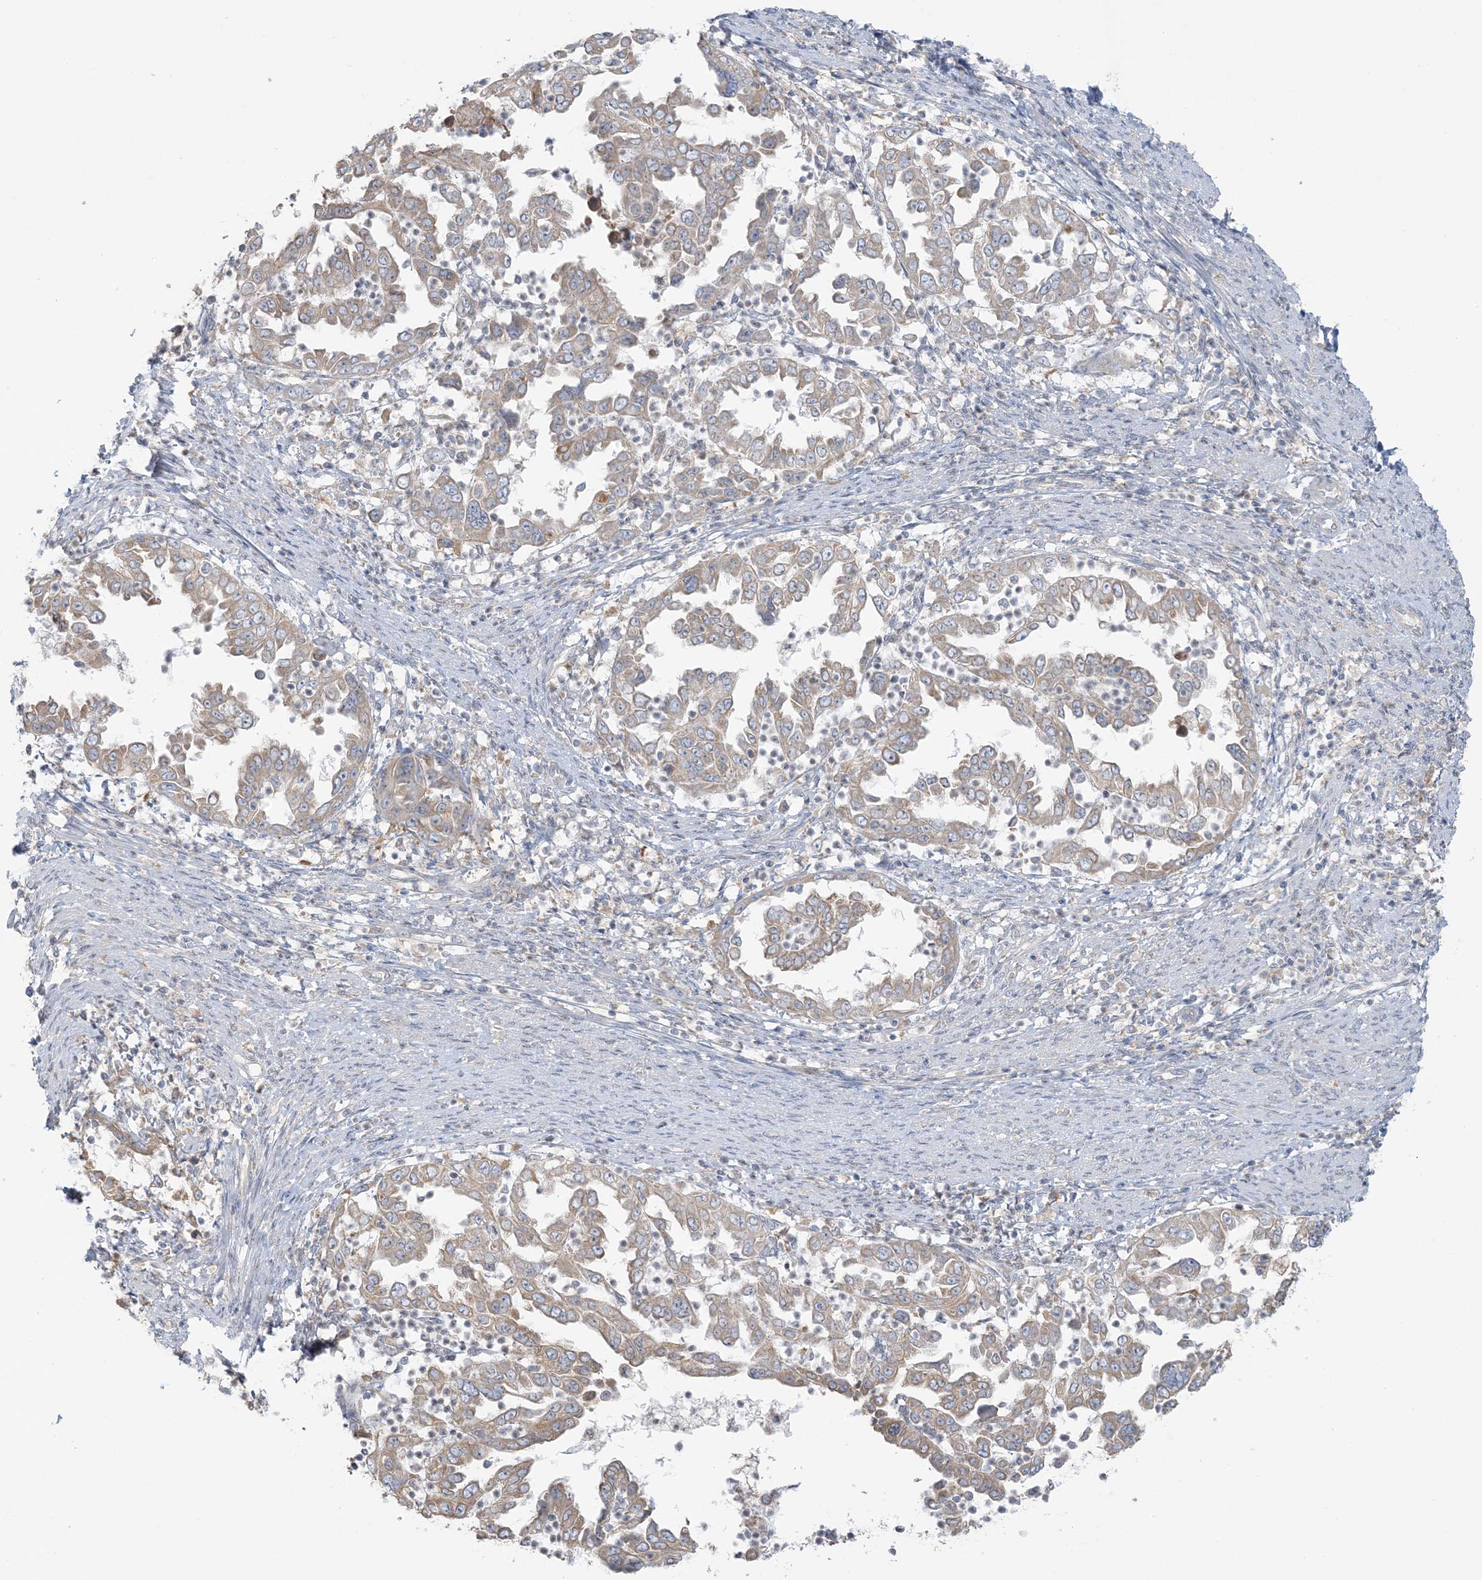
{"staining": {"intensity": "weak", "quantity": ">75%", "location": "cytoplasmic/membranous"}, "tissue": "endometrial cancer", "cell_type": "Tumor cells", "image_type": "cancer", "snomed": [{"axis": "morphology", "description": "Adenocarcinoma, NOS"}, {"axis": "topography", "description": "Endometrium"}], "caption": "This is a photomicrograph of immunohistochemistry (IHC) staining of endometrial cancer, which shows weak expression in the cytoplasmic/membranous of tumor cells.", "gene": "EEFSEC", "patient": {"sex": "female", "age": 85}}